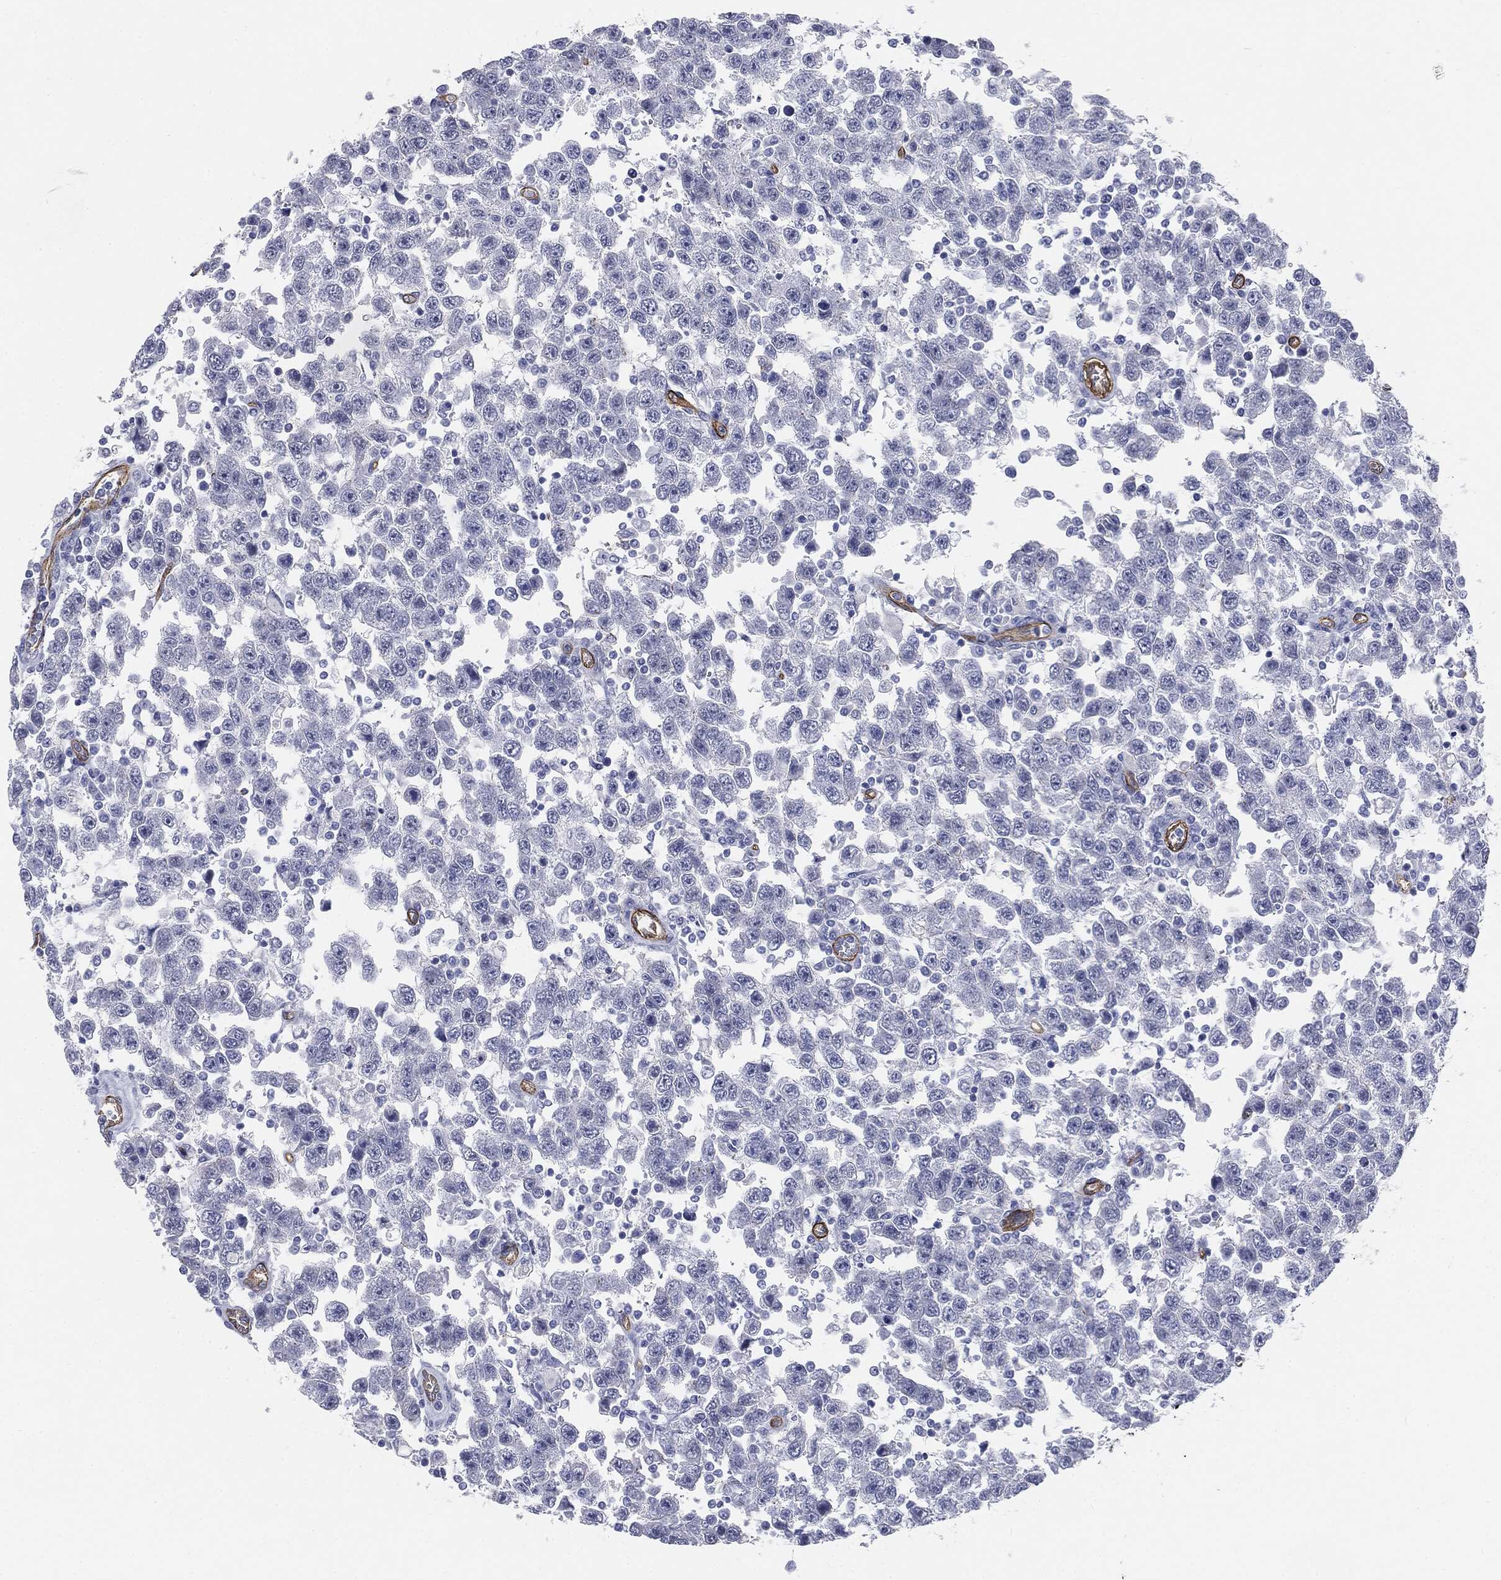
{"staining": {"intensity": "negative", "quantity": "none", "location": "none"}, "tissue": "testis cancer", "cell_type": "Tumor cells", "image_type": "cancer", "snomed": [{"axis": "morphology", "description": "Seminoma, NOS"}, {"axis": "topography", "description": "Testis"}], "caption": "There is no significant staining in tumor cells of testis cancer.", "gene": "MUC5AC", "patient": {"sex": "male", "age": 41}}